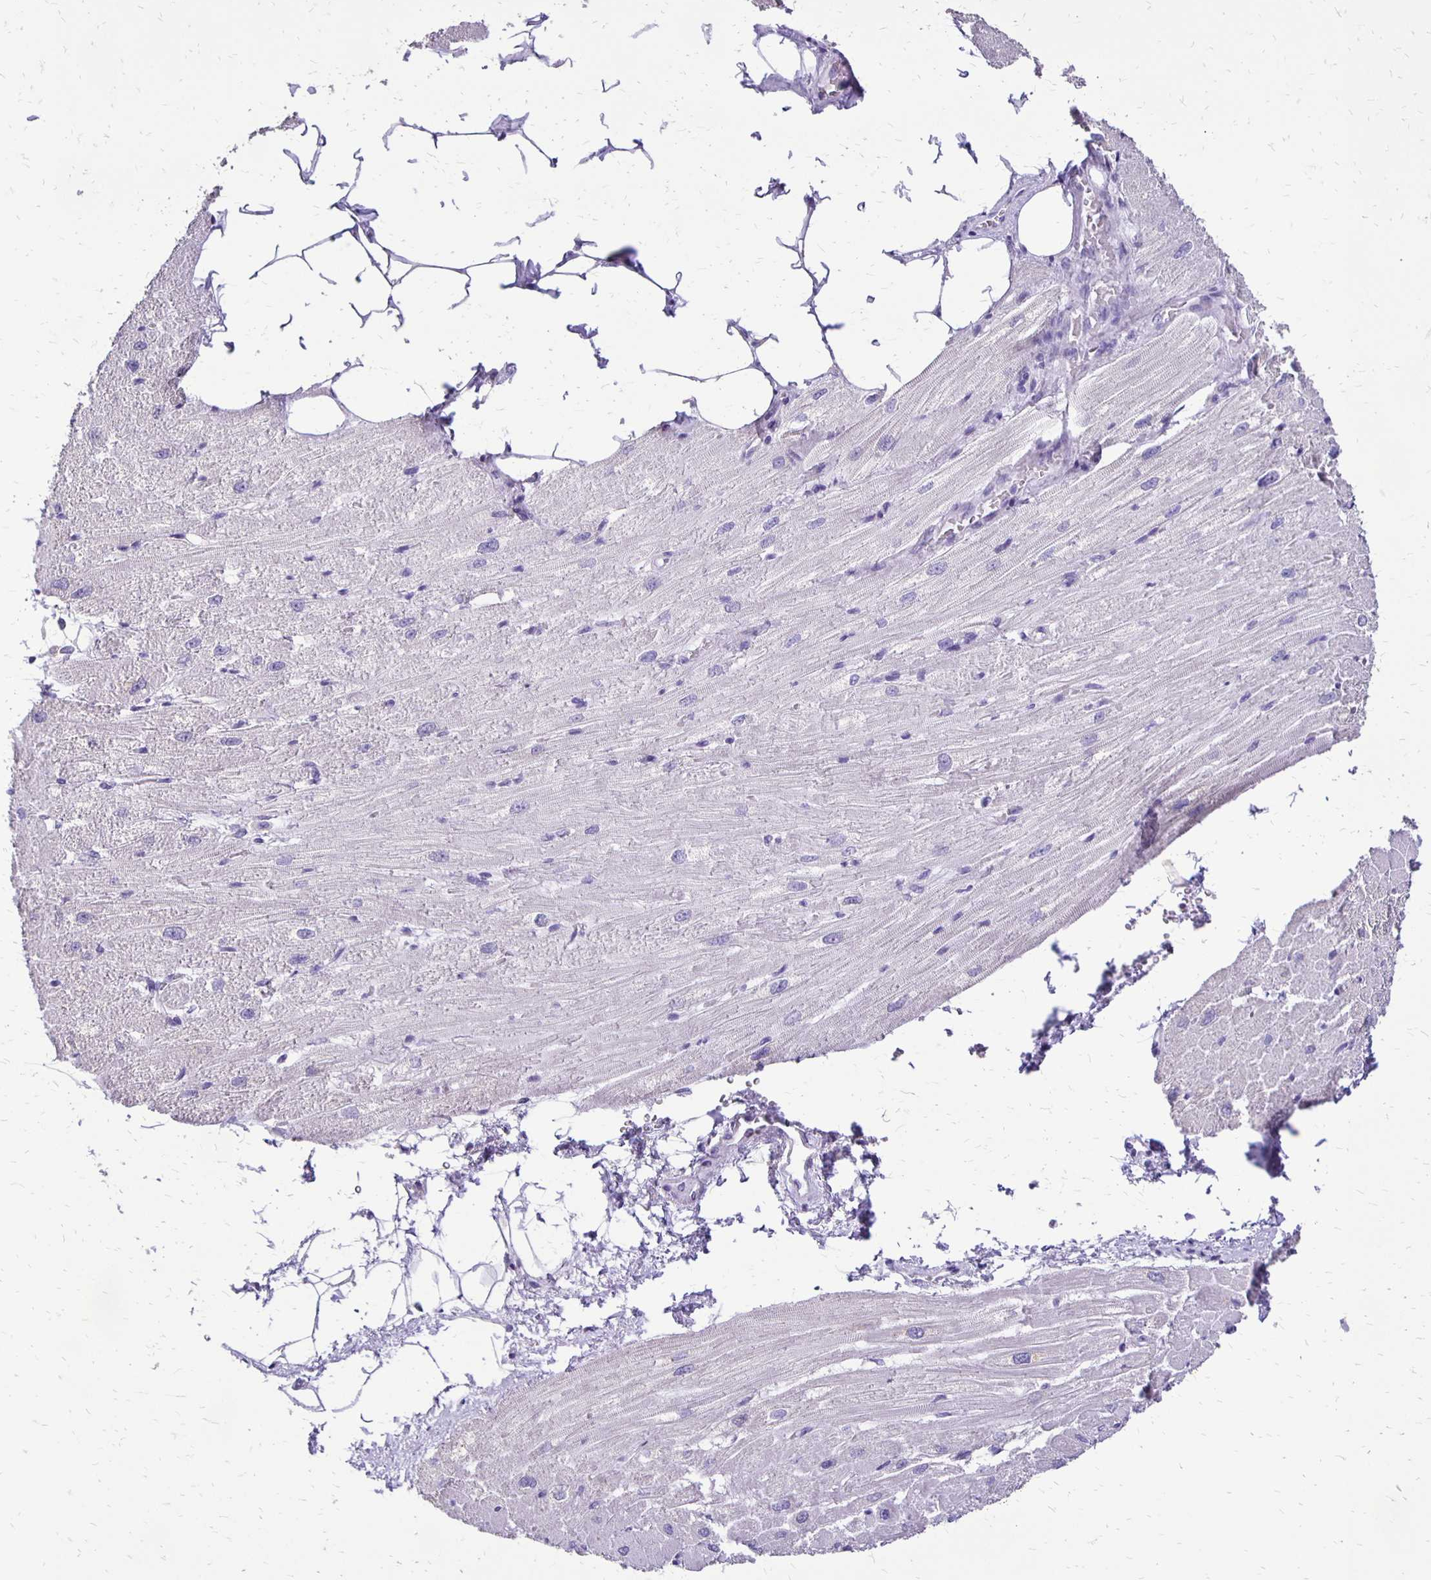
{"staining": {"intensity": "negative", "quantity": "none", "location": "none"}, "tissue": "heart muscle", "cell_type": "Cardiomyocytes", "image_type": "normal", "snomed": [{"axis": "morphology", "description": "Normal tissue, NOS"}, {"axis": "topography", "description": "Heart"}], "caption": "A high-resolution histopathology image shows IHC staining of benign heart muscle, which shows no significant positivity in cardiomyocytes.", "gene": "ANKRD45", "patient": {"sex": "male", "age": 62}}